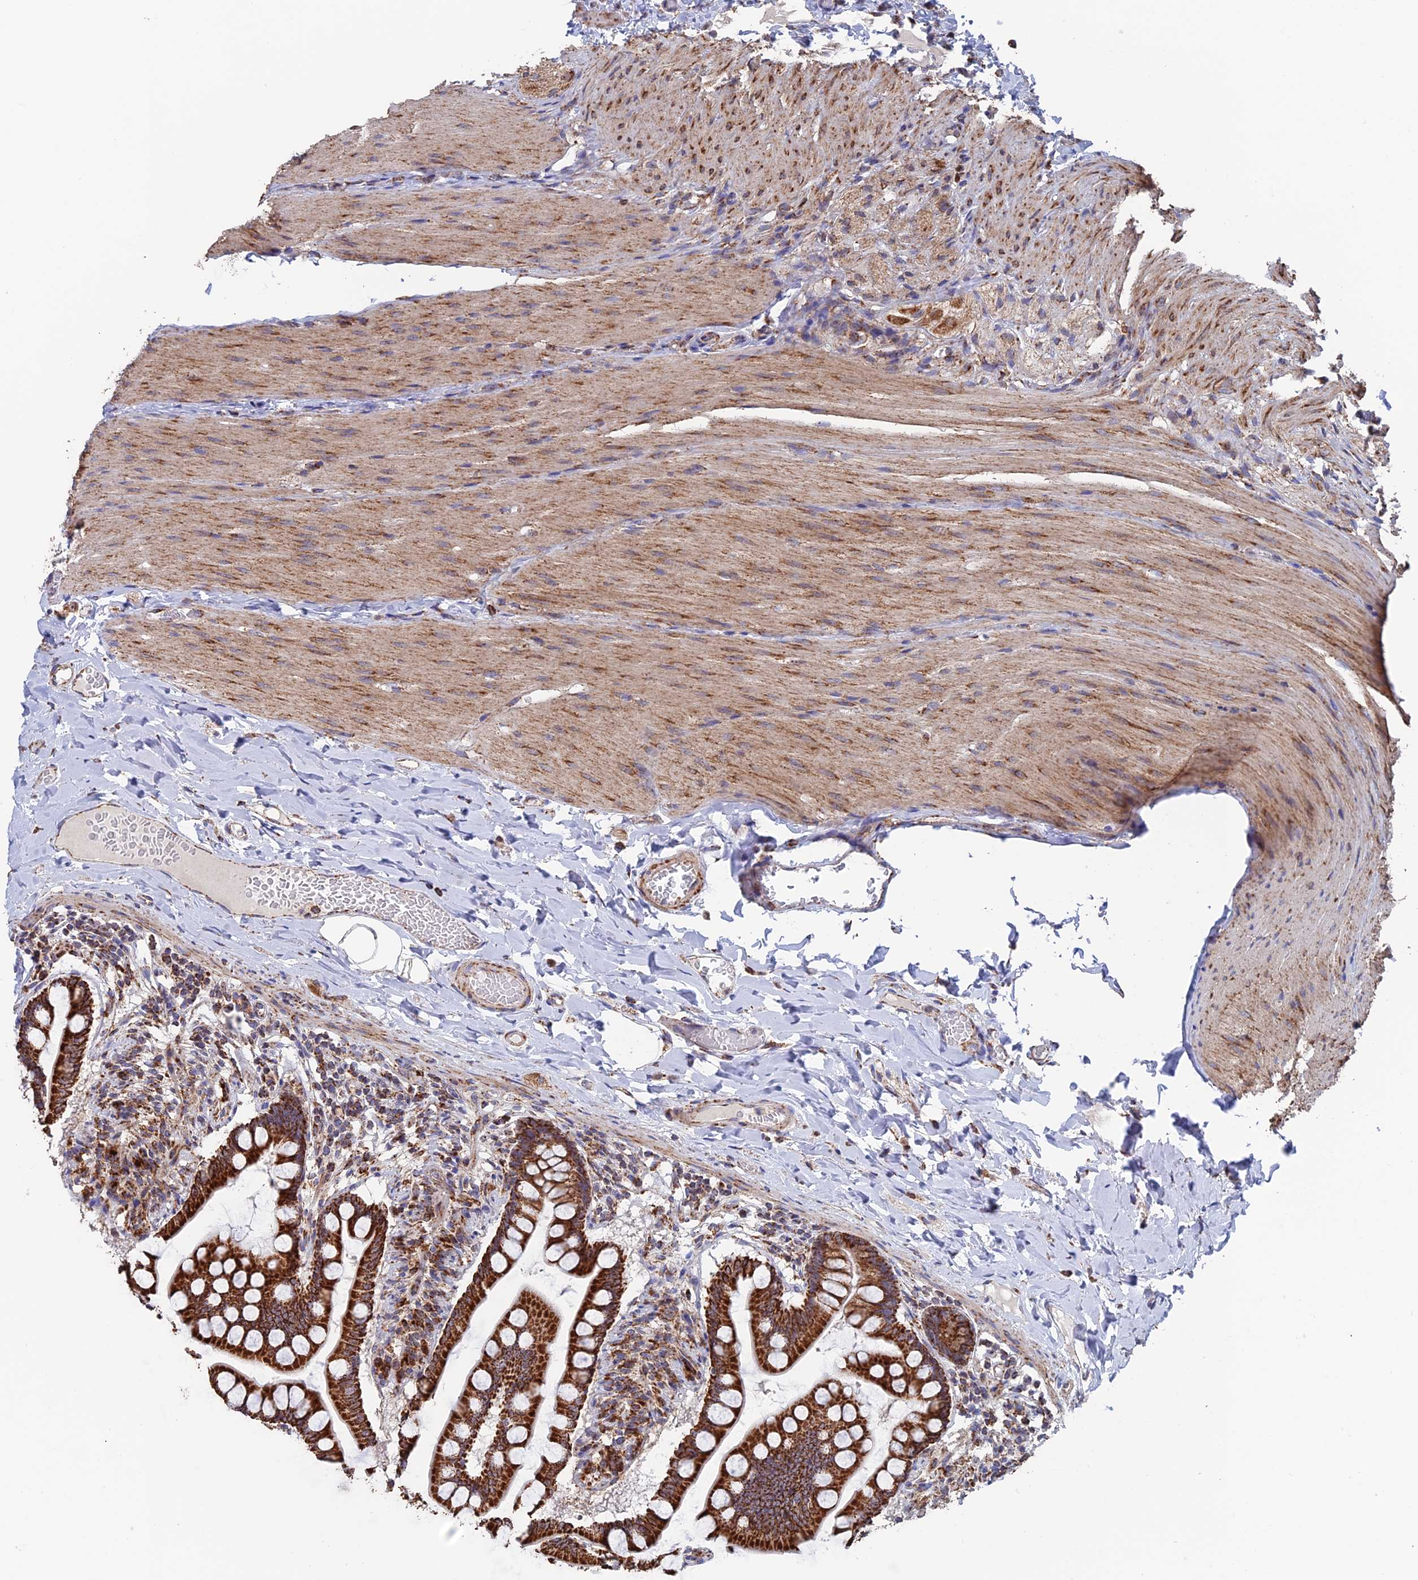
{"staining": {"intensity": "strong", "quantity": ">75%", "location": "cytoplasmic/membranous"}, "tissue": "small intestine", "cell_type": "Glandular cells", "image_type": "normal", "snomed": [{"axis": "morphology", "description": "Normal tissue, NOS"}, {"axis": "topography", "description": "Small intestine"}], "caption": "About >75% of glandular cells in unremarkable human small intestine display strong cytoplasmic/membranous protein positivity as visualized by brown immunohistochemical staining.", "gene": "DTYMK", "patient": {"sex": "male", "age": 41}}